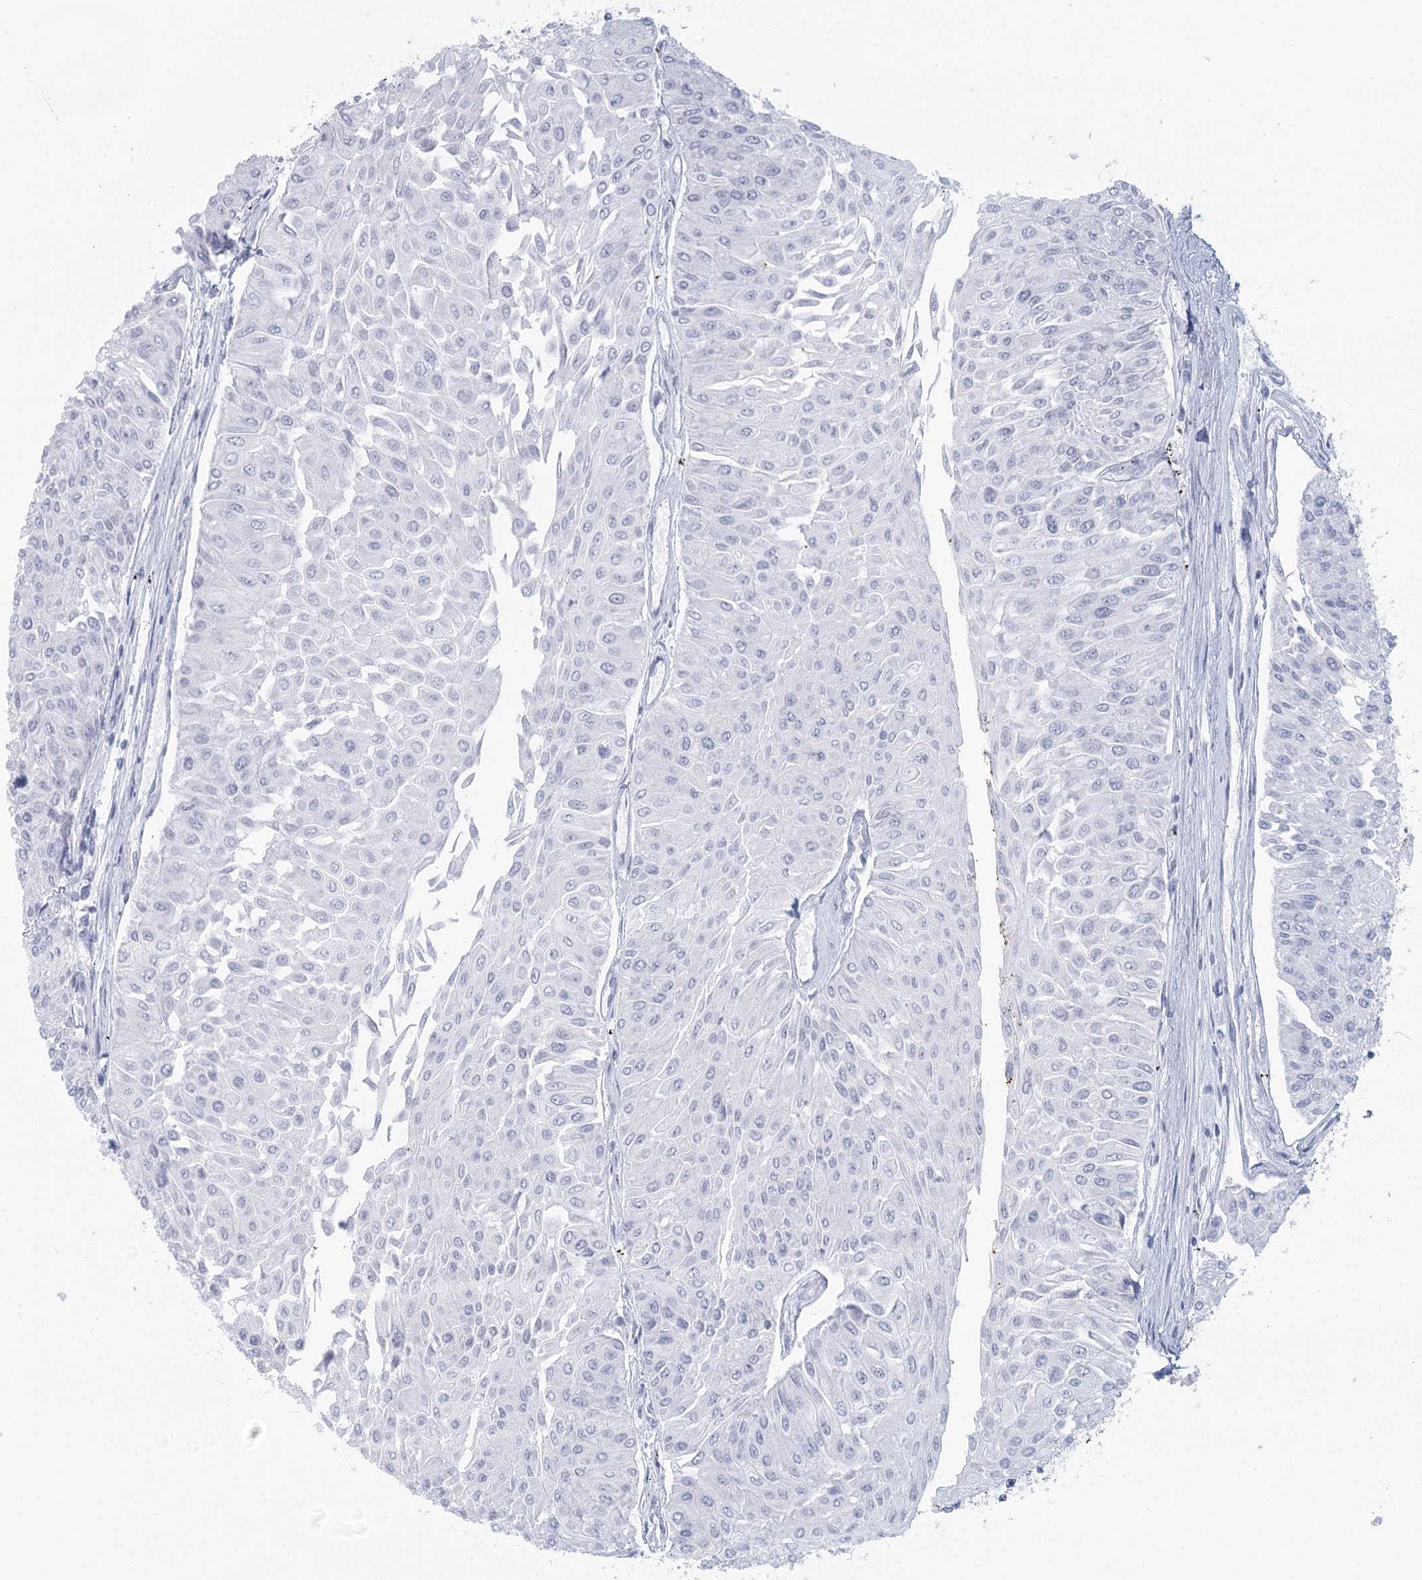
{"staining": {"intensity": "negative", "quantity": "none", "location": "none"}, "tissue": "urothelial cancer", "cell_type": "Tumor cells", "image_type": "cancer", "snomed": [{"axis": "morphology", "description": "Urothelial carcinoma, Low grade"}, {"axis": "topography", "description": "Urinary bladder"}], "caption": "High power microscopy photomicrograph of an immunohistochemistry photomicrograph of urothelial cancer, revealing no significant positivity in tumor cells. (Brightfield microscopy of DAB (3,3'-diaminobenzidine) immunohistochemistry (IHC) at high magnification).", "gene": "WNT8B", "patient": {"sex": "male", "age": 67}}